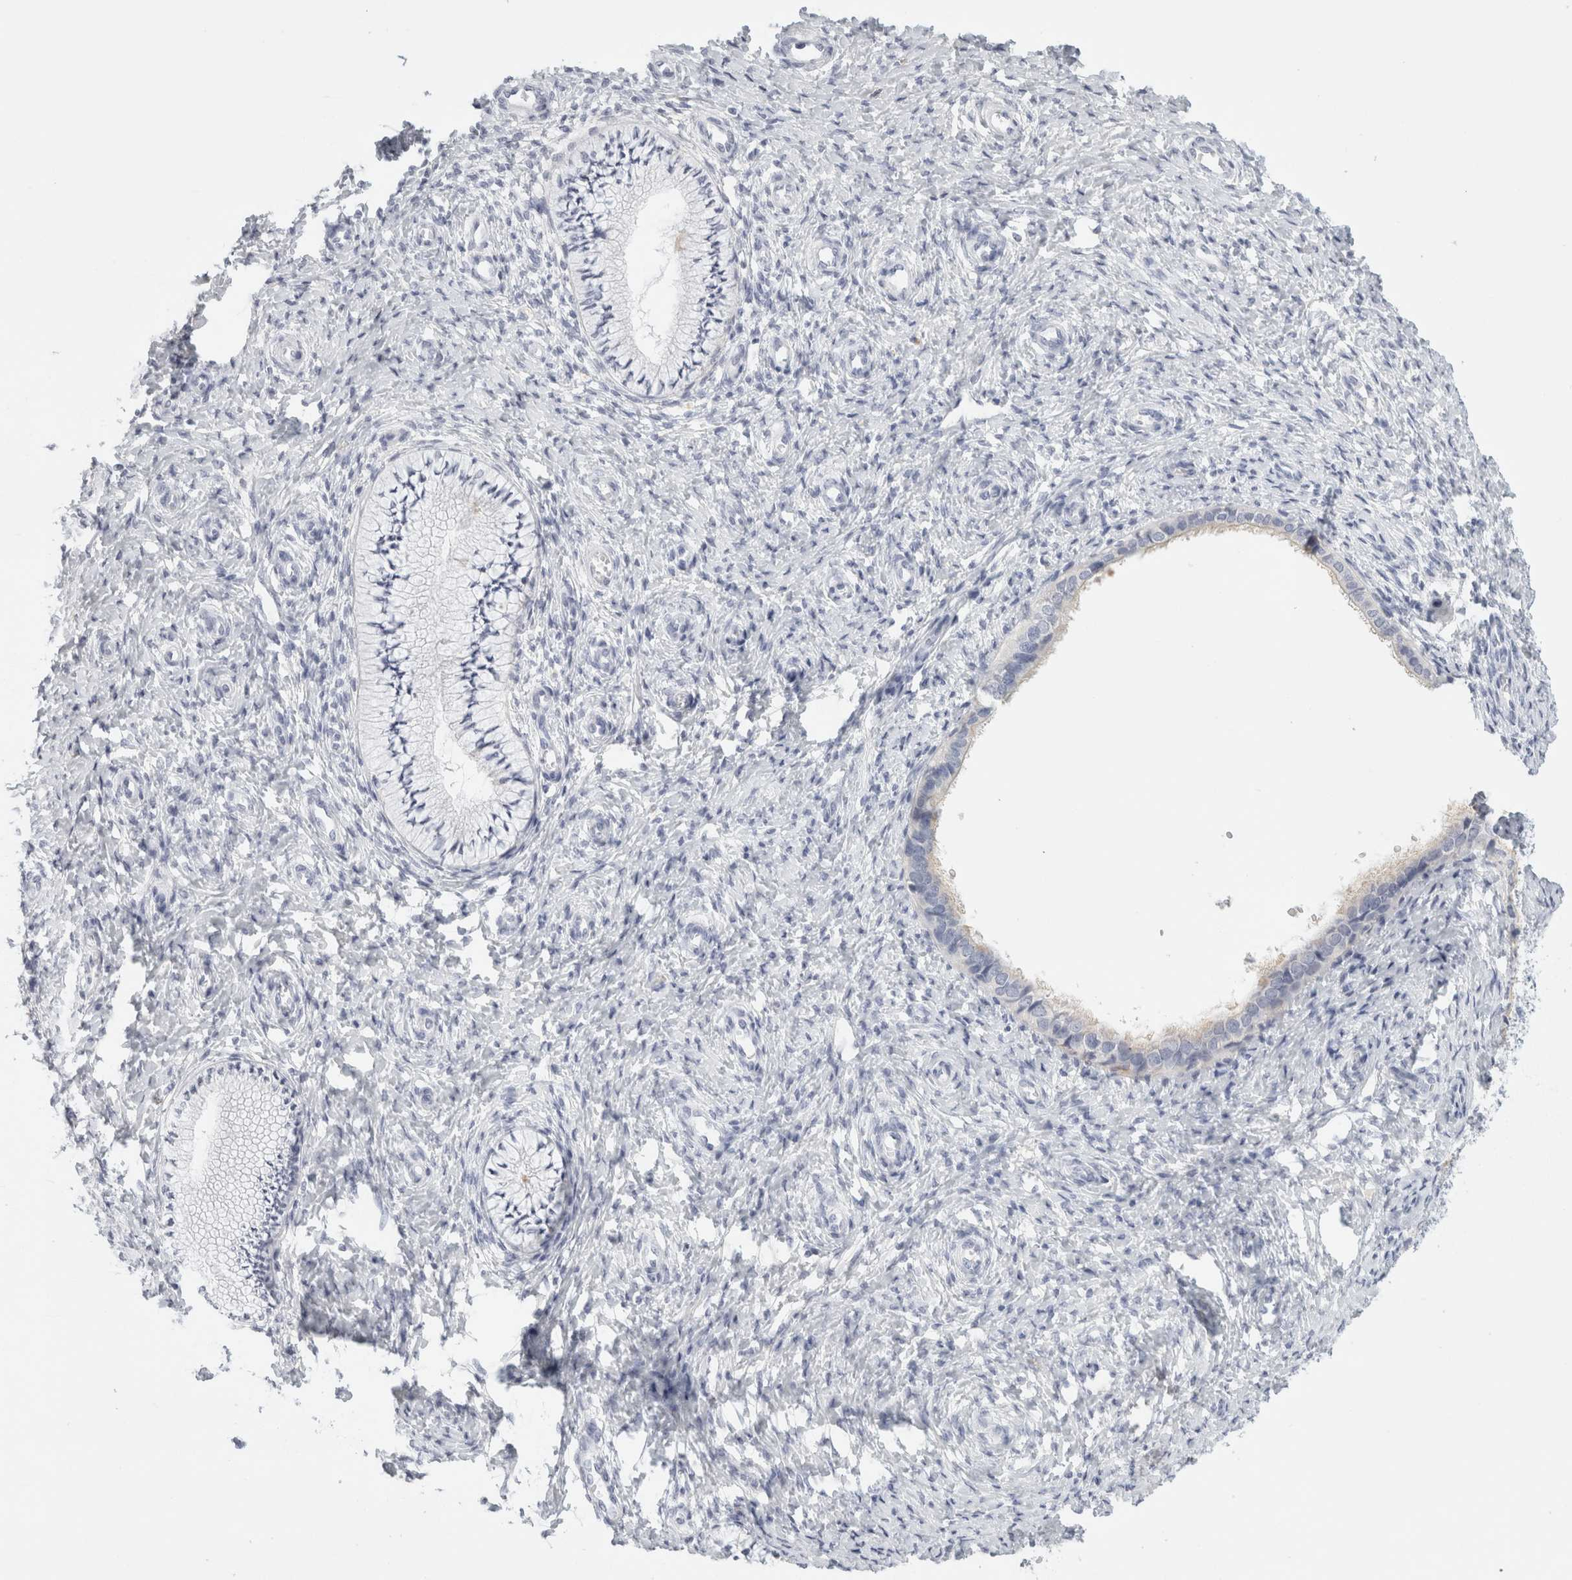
{"staining": {"intensity": "negative", "quantity": "none", "location": "none"}, "tissue": "cervix", "cell_type": "Glandular cells", "image_type": "normal", "snomed": [{"axis": "morphology", "description": "Normal tissue, NOS"}, {"axis": "topography", "description": "Cervix"}], "caption": "Immunohistochemistry (IHC) image of benign cervix: cervix stained with DAB reveals no significant protein positivity in glandular cells. The staining was performed using DAB (3,3'-diaminobenzidine) to visualize the protein expression in brown, while the nuclei were stained in blue with hematoxylin (Magnification: 20x).", "gene": "FGL2", "patient": {"sex": "female", "age": 36}}